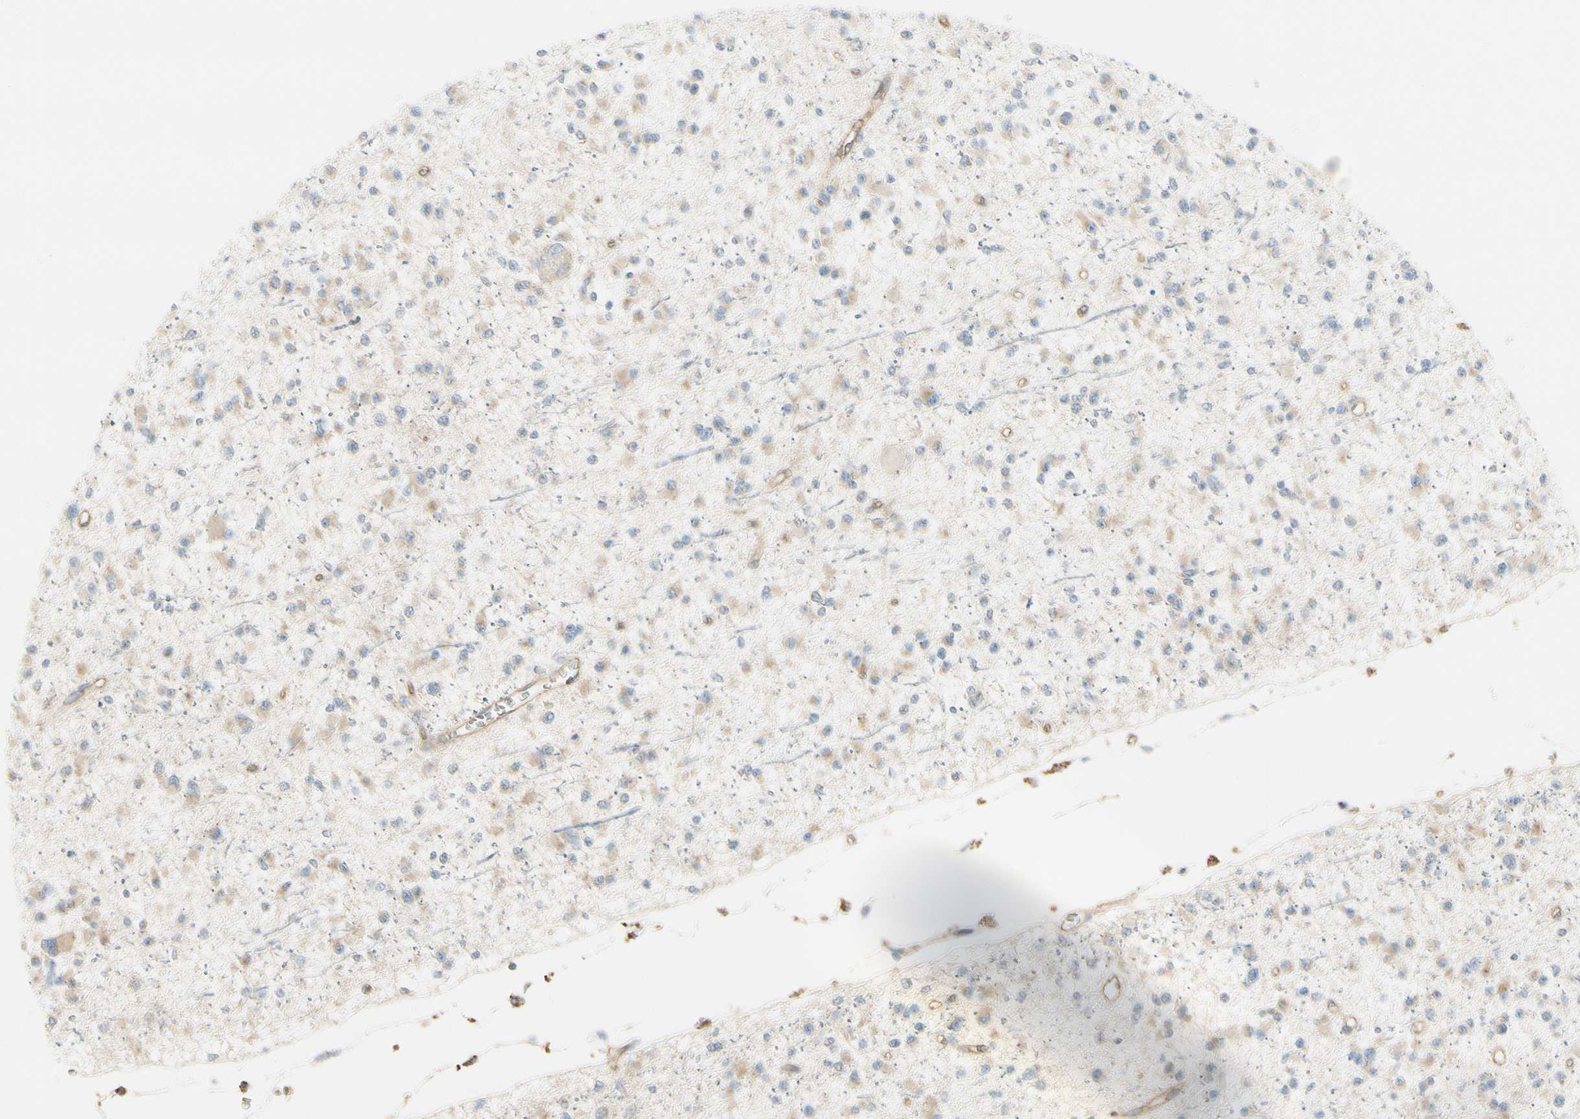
{"staining": {"intensity": "negative", "quantity": "none", "location": "none"}, "tissue": "glioma", "cell_type": "Tumor cells", "image_type": "cancer", "snomed": [{"axis": "morphology", "description": "Glioma, malignant, Low grade"}, {"axis": "topography", "description": "Brain"}], "caption": "This is a photomicrograph of immunohistochemistry staining of malignant glioma (low-grade), which shows no positivity in tumor cells. The staining is performed using DAB (3,3'-diaminobenzidine) brown chromogen with nuclei counter-stained in using hematoxylin.", "gene": "AGFG1", "patient": {"sex": "female", "age": 22}}